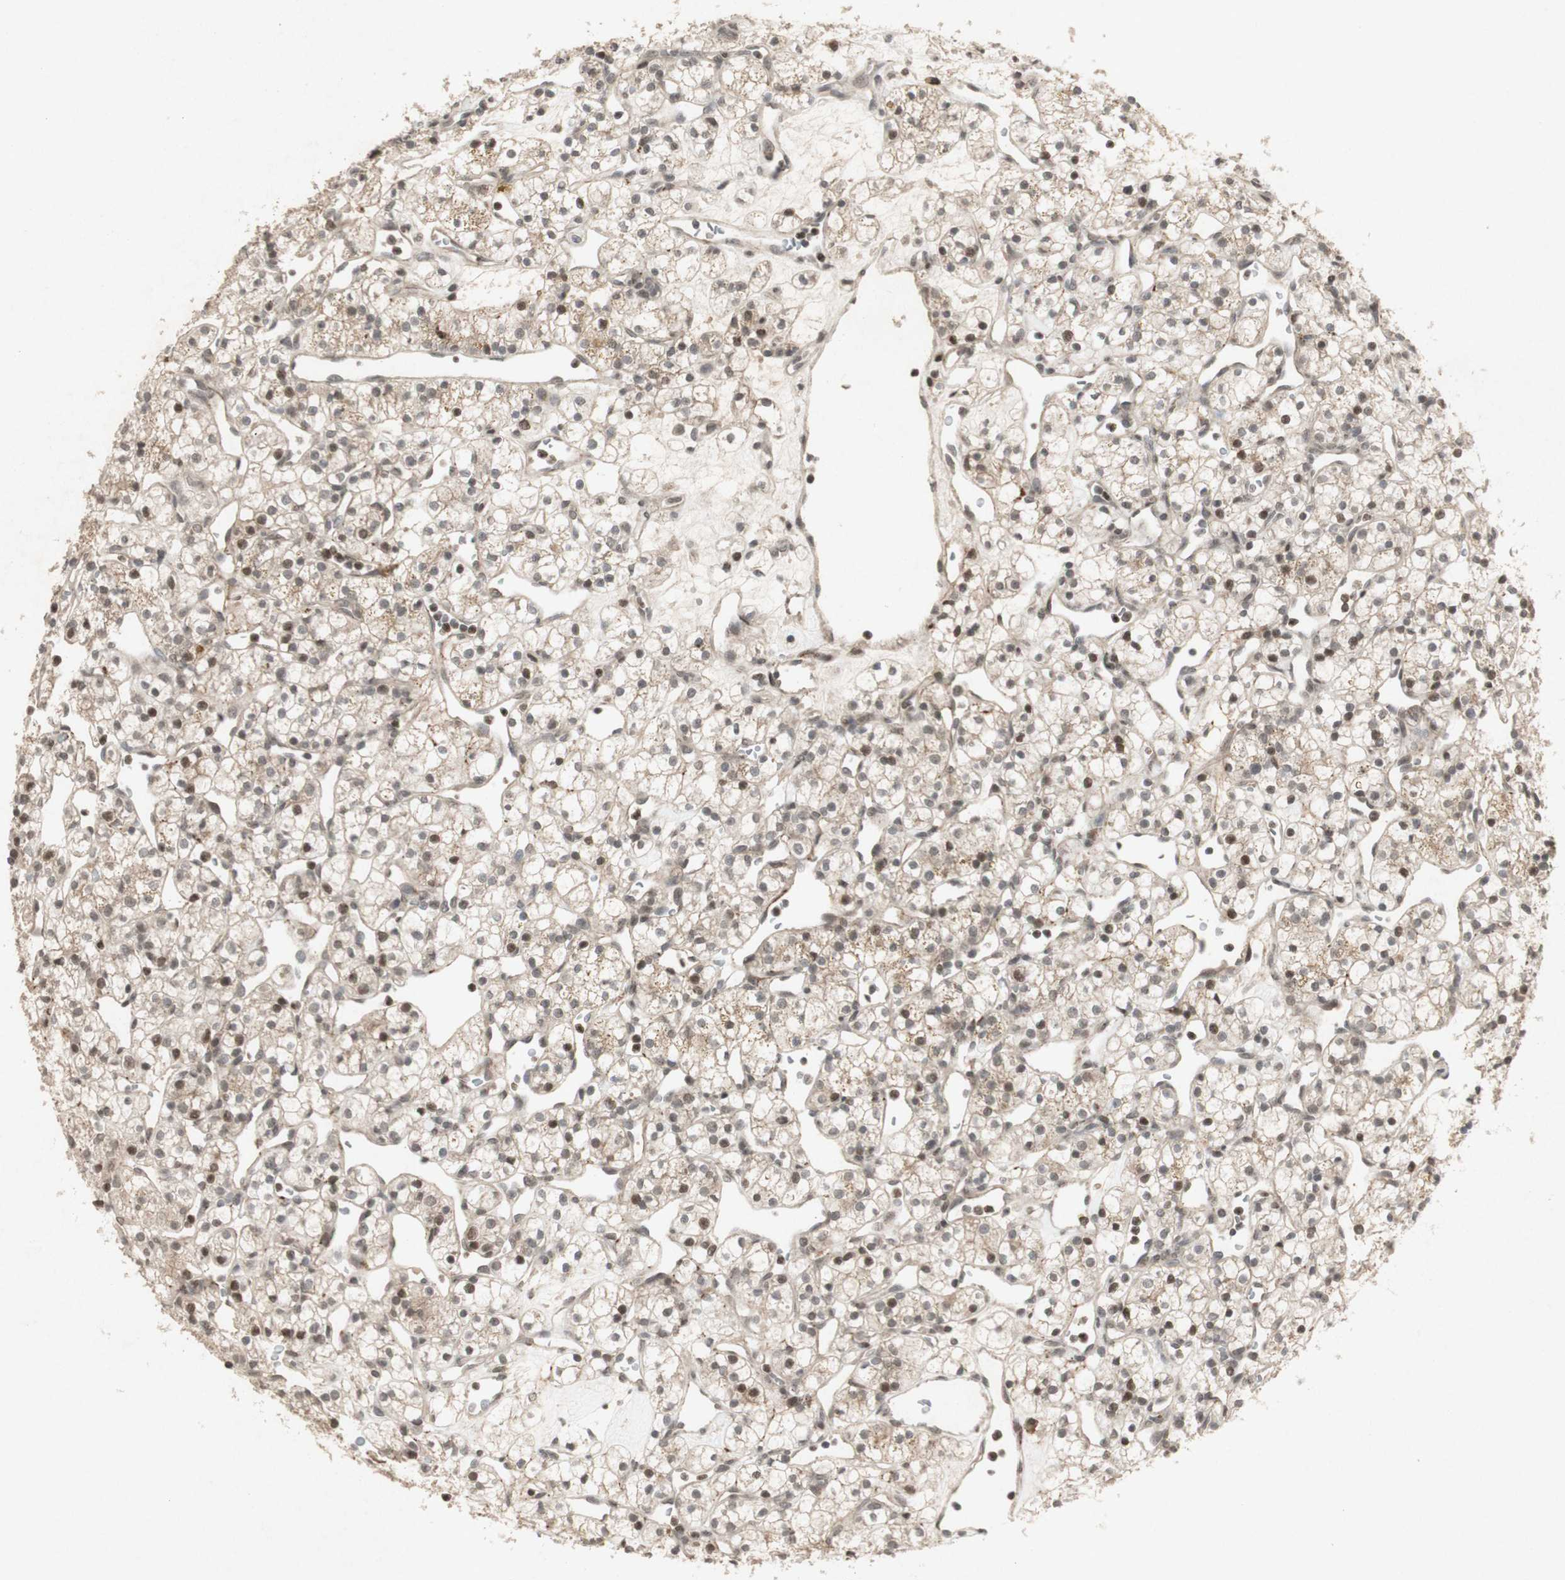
{"staining": {"intensity": "moderate", "quantity": ">75%", "location": "cytoplasmic/membranous,nuclear"}, "tissue": "renal cancer", "cell_type": "Tumor cells", "image_type": "cancer", "snomed": [{"axis": "morphology", "description": "Adenocarcinoma, NOS"}, {"axis": "topography", "description": "Kidney"}], "caption": "There is medium levels of moderate cytoplasmic/membranous and nuclear staining in tumor cells of renal adenocarcinoma, as demonstrated by immunohistochemical staining (brown color).", "gene": "PLXNA1", "patient": {"sex": "female", "age": 60}}